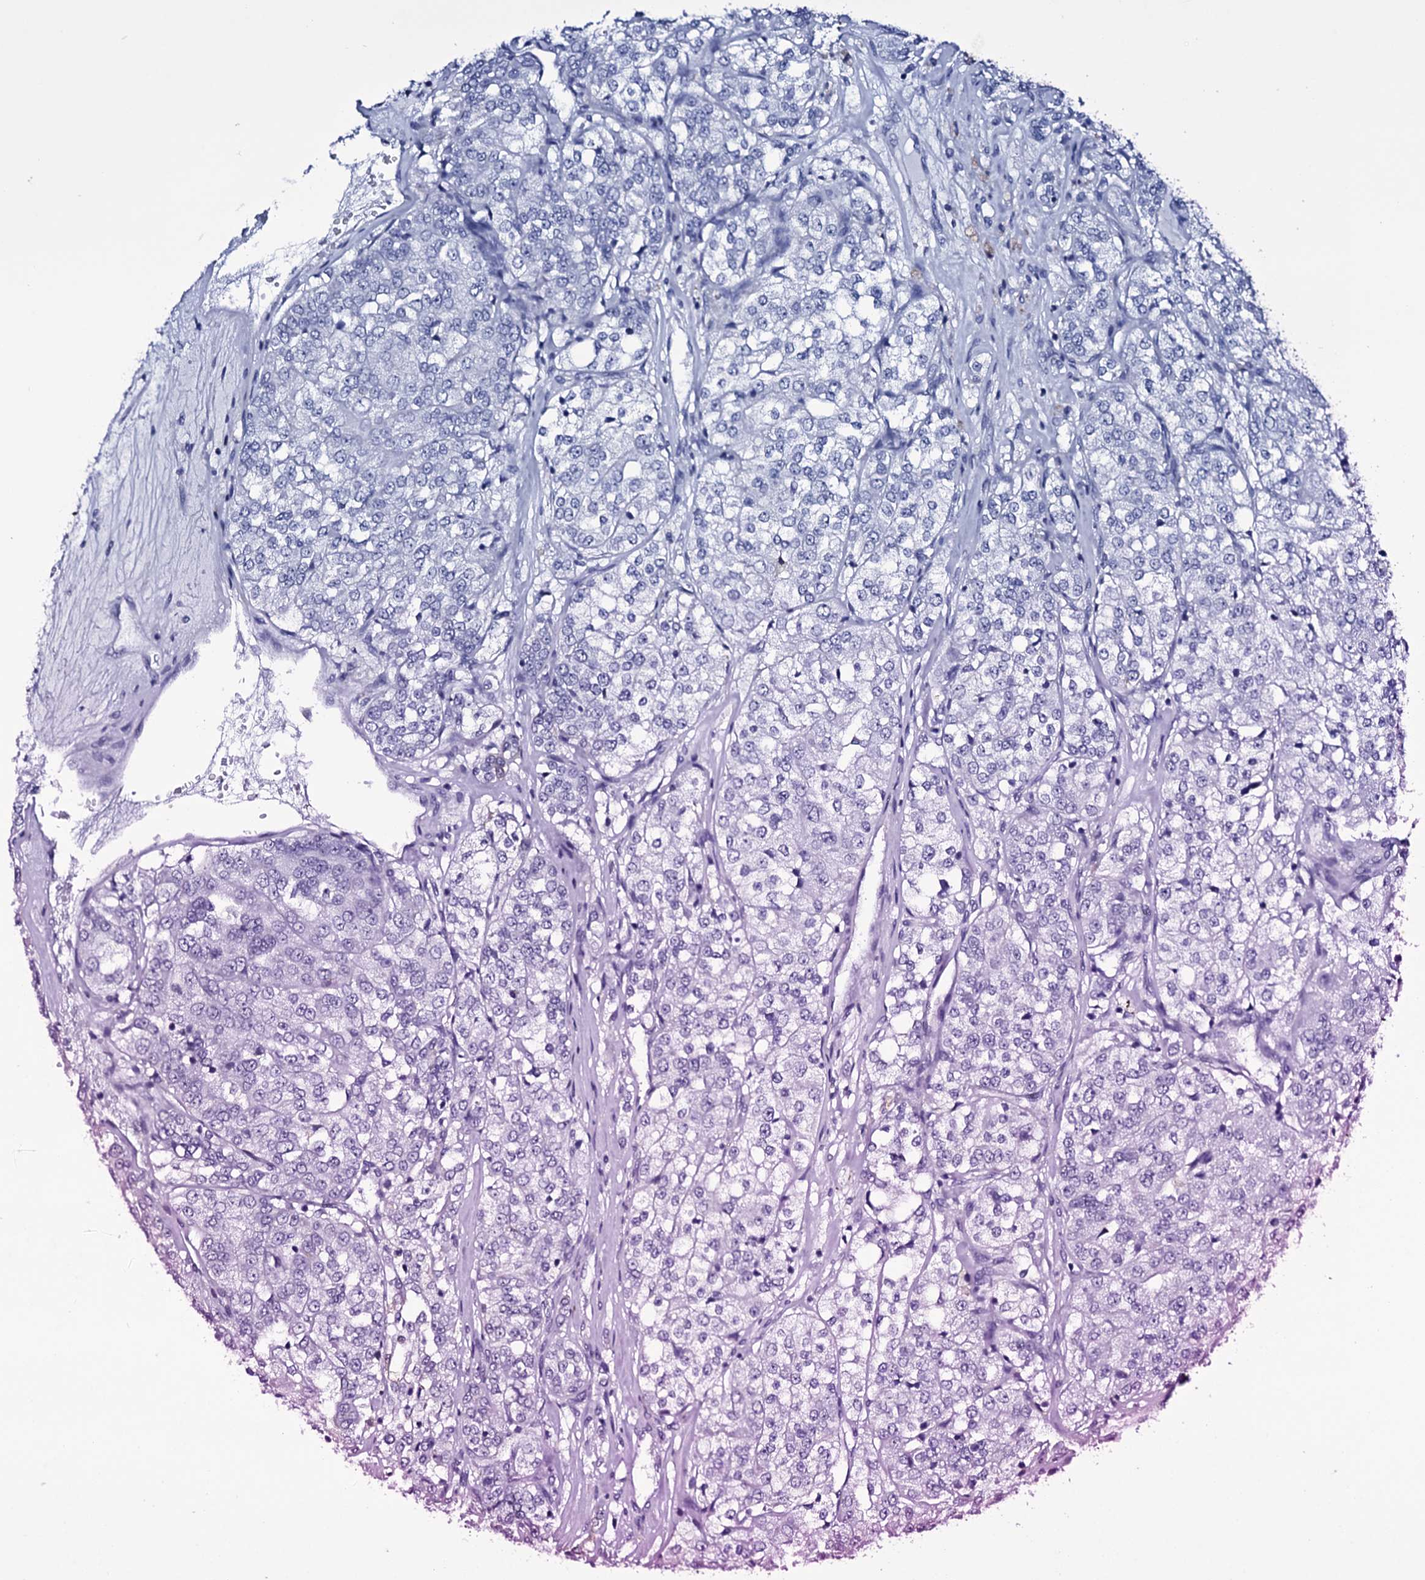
{"staining": {"intensity": "negative", "quantity": "none", "location": "none"}, "tissue": "renal cancer", "cell_type": "Tumor cells", "image_type": "cancer", "snomed": [{"axis": "morphology", "description": "Adenocarcinoma, NOS"}, {"axis": "topography", "description": "Kidney"}], "caption": "High magnification brightfield microscopy of renal cancer stained with DAB (3,3'-diaminobenzidine) (brown) and counterstained with hematoxylin (blue): tumor cells show no significant staining.", "gene": "ITPRID2", "patient": {"sex": "female", "age": 63}}